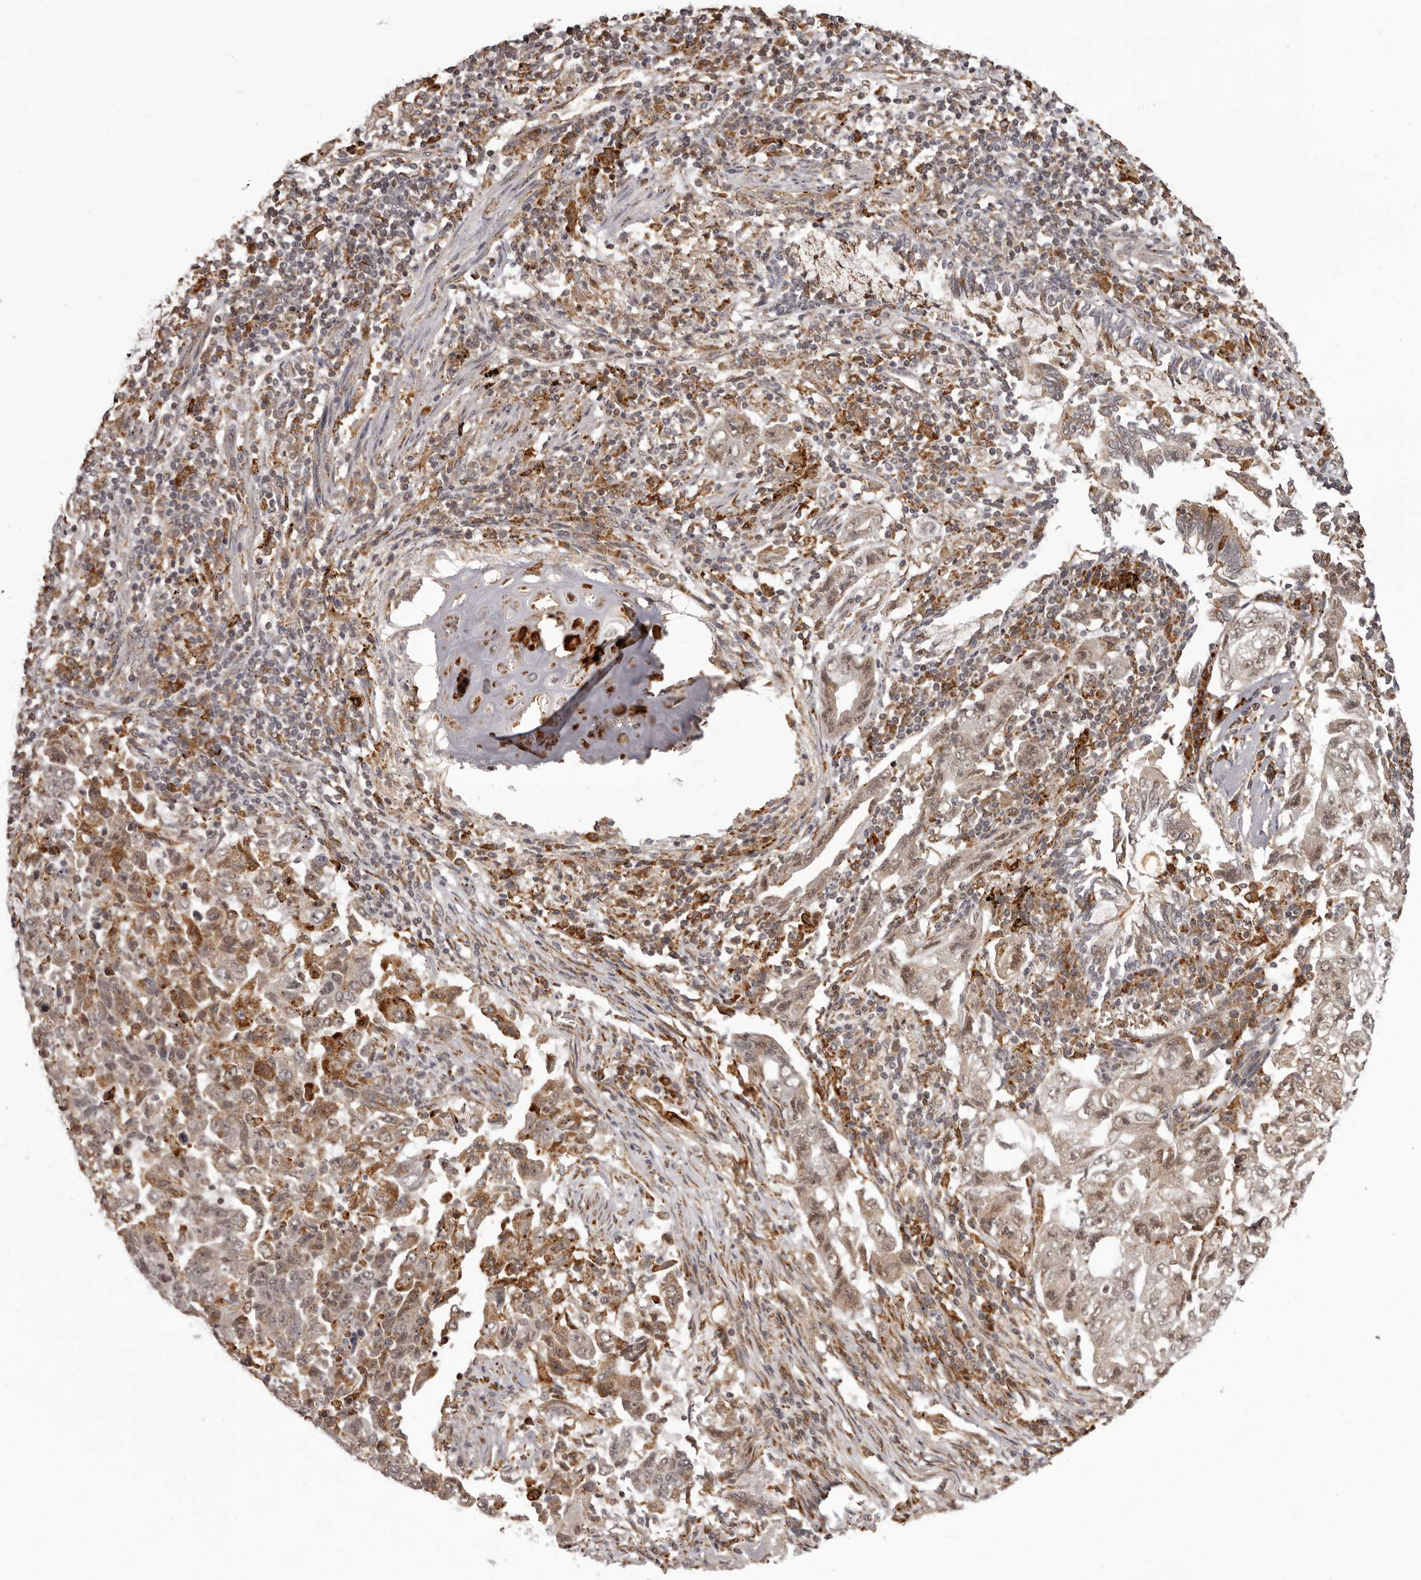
{"staining": {"intensity": "moderate", "quantity": ">75%", "location": "cytoplasmic/membranous,nuclear"}, "tissue": "lung cancer", "cell_type": "Tumor cells", "image_type": "cancer", "snomed": [{"axis": "morphology", "description": "Adenocarcinoma, NOS"}, {"axis": "topography", "description": "Lung"}], "caption": "There is medium levels of moderate cytoplasmic/membranous and nuclear staining in tumor cells of lung cancer (adenocarcinoma), as demonstrated by immunohistochemical staining (brown color).", "gene": "IL32", "patient": {"sex": "female", "age": 51}}